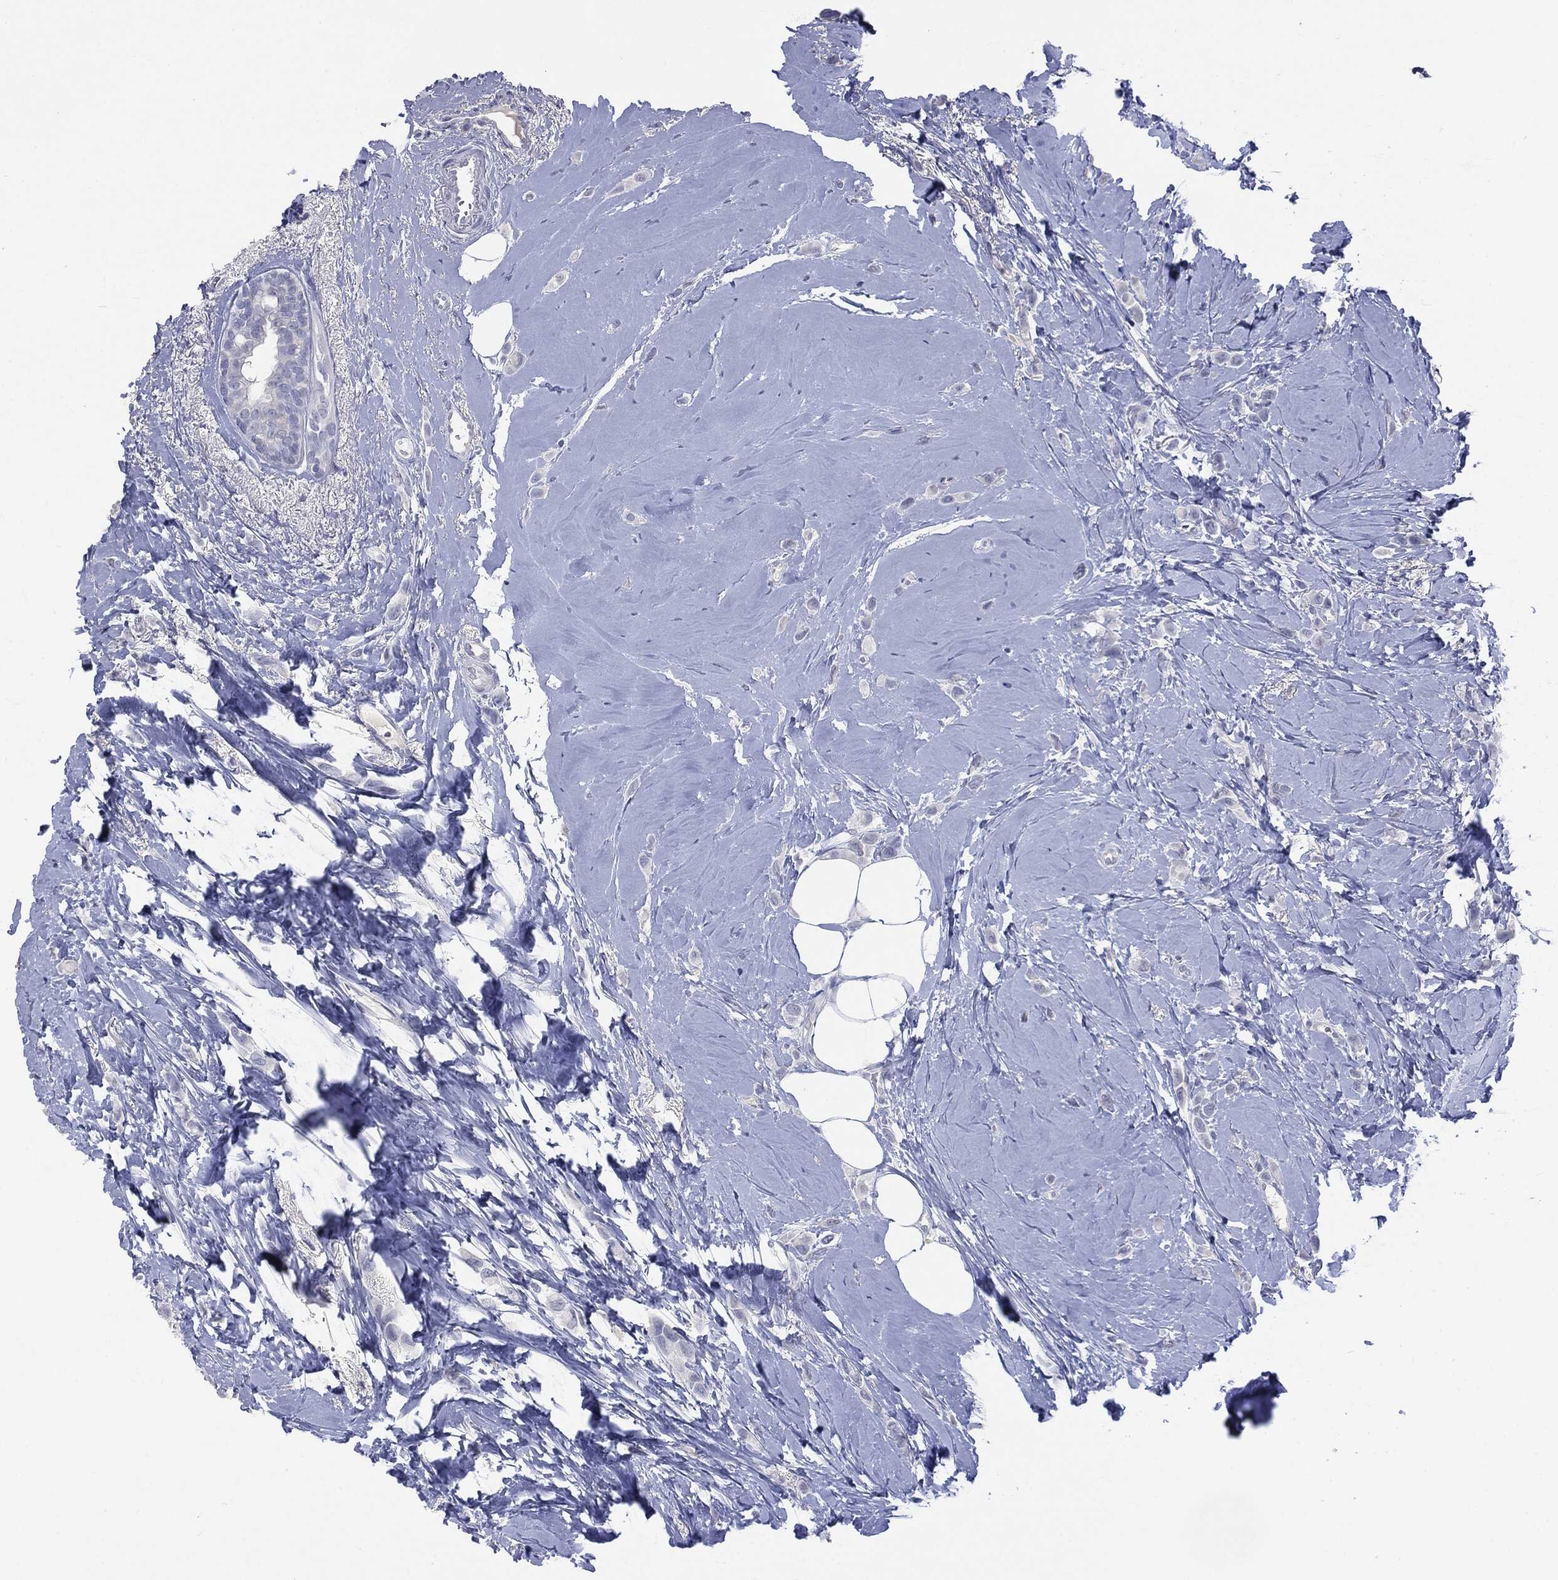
{"staining": {"intensity": "negative", "quantity": "none", "location": "none"}, "tissue": "breast cancer", "cell_type": "Tumor cells", "image_type": "cancer", "snomed": [{"axis": "morphology", "description": "Lobular carcinoma"}, {"axis": "topography", "description": "Breast"}], "caption": "Tumor cells are negative for protein expression in human breast cancer (lobular carcinoma).", "gene": "TSHB", "patient": {"sex": "female", "age": 66}}